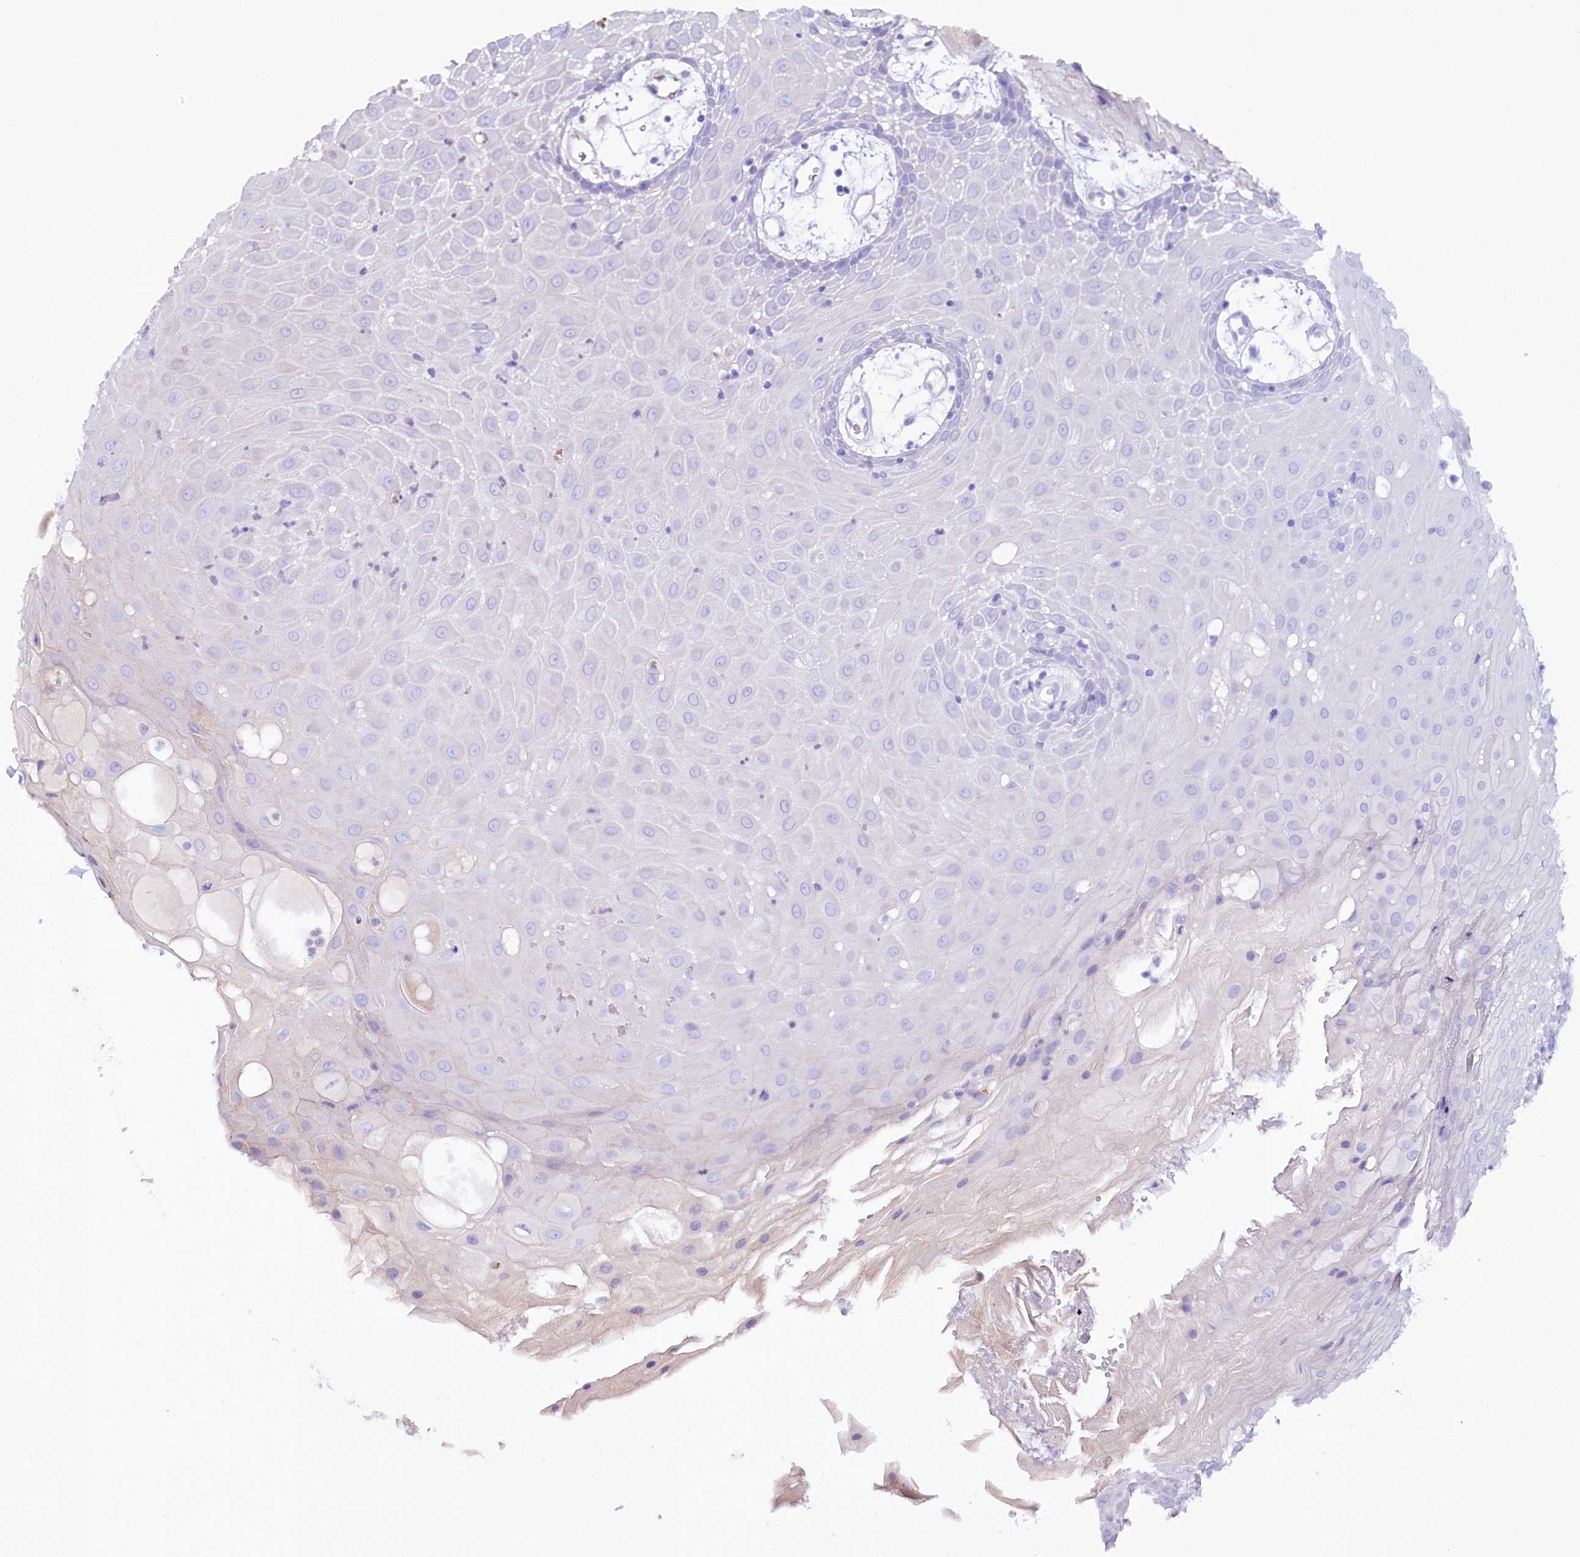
{"staining": {"intensity": "weak", "quantity": "<25%", "location": "cytoplasmic/membranous"}, "tissue": "oral mucosa", "cell_type": "Squamous epithelial cells", "image_type": "normal", "snomed": [{"axis": "morphology", "description": "Normal tissue, NOS"}, {"axis": "topography", "description": "Skeletal muscle"}, {"axis": "topography", "description": "Oral tissue"}, {"axis": "topography", "description": "Salivary gland"}, {"axis": "topography", "description": "Peripheral nerve tissue"}], "caption": "A high-resolution histopathology image shows immunohistochemistry (IHC) staining of benign oral mucosa, which exhibits no significant expression in squamous epithelial cells.", "gene": "TTC12", "patient": {"sex": "male", "age": 54}}